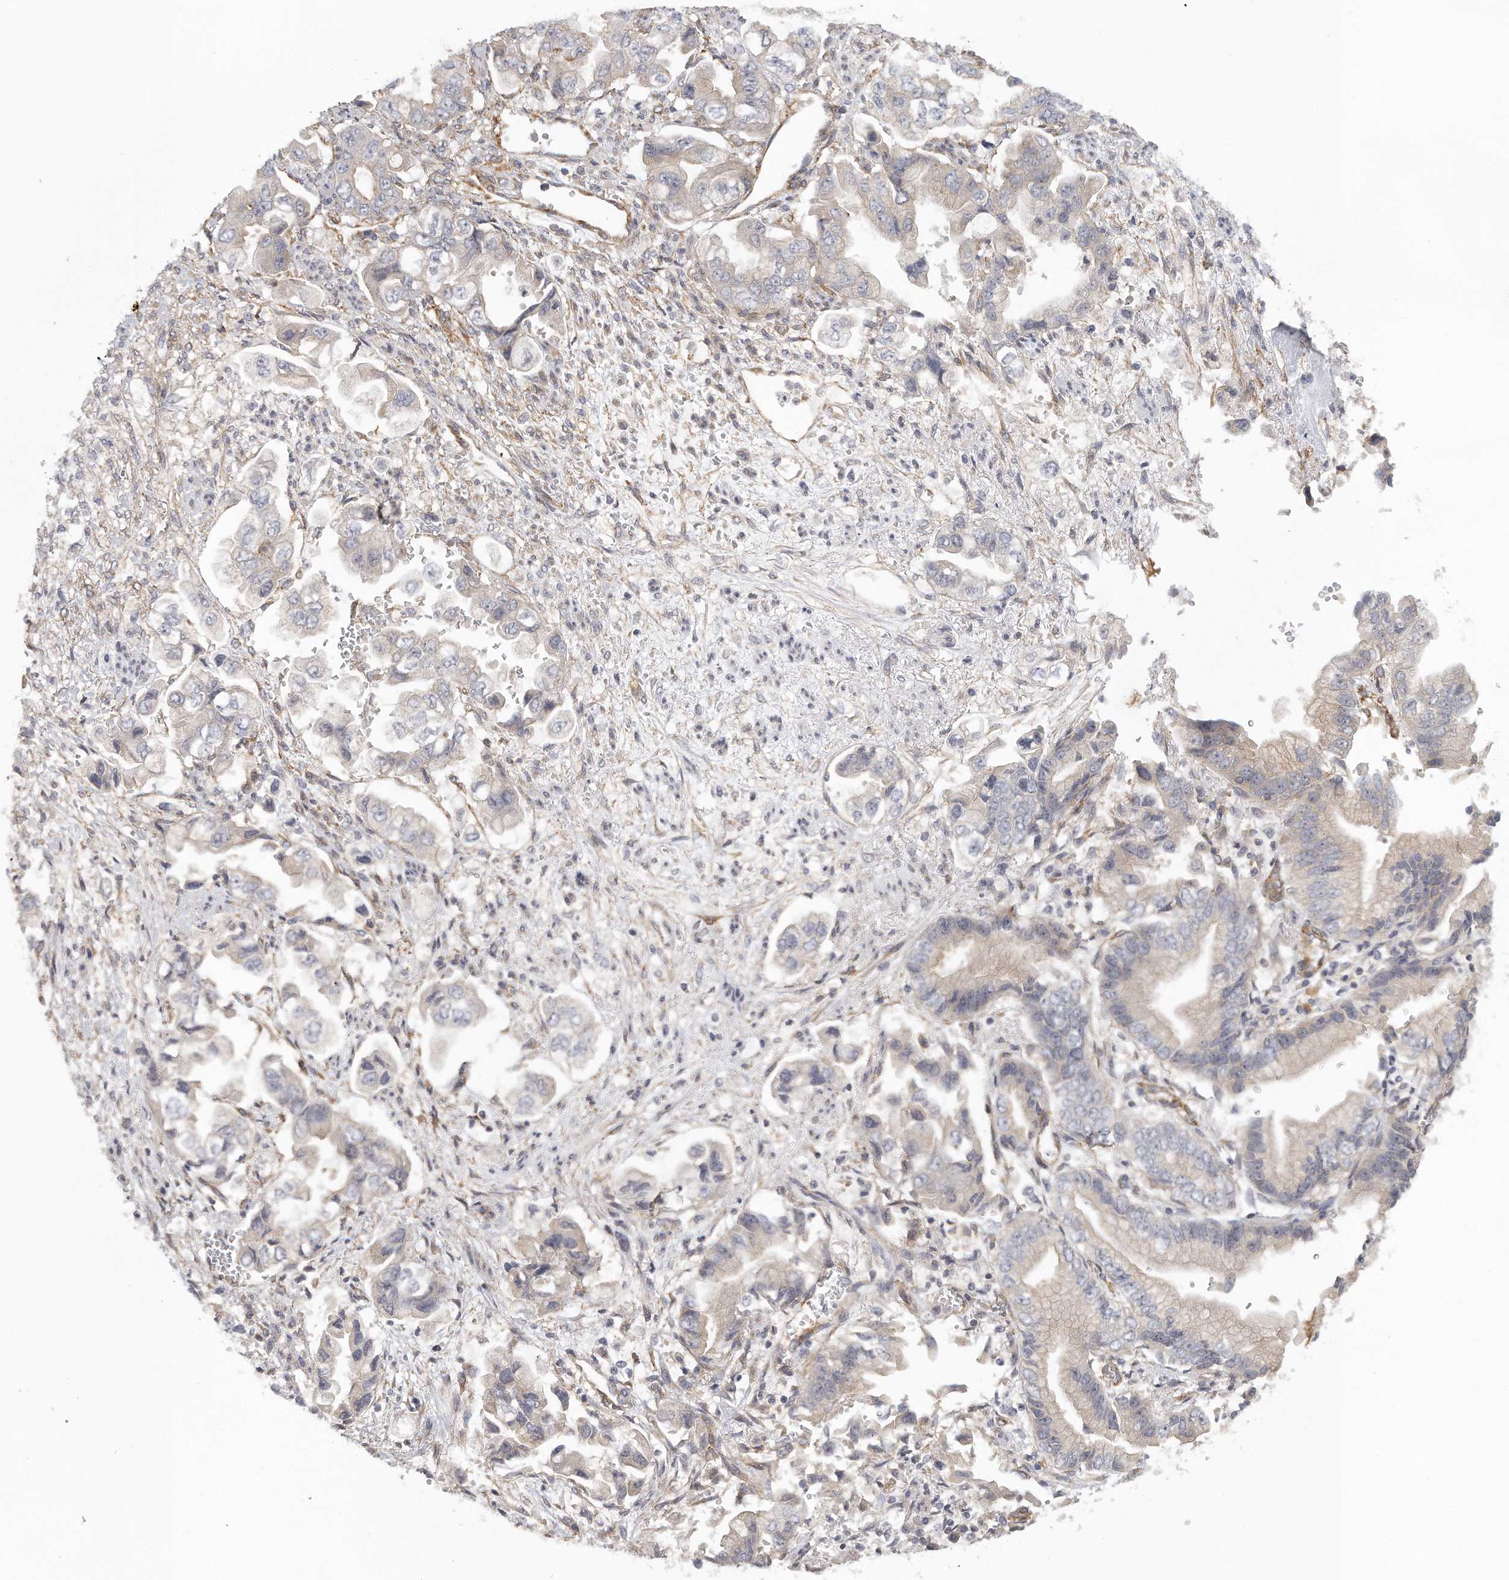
{"staining": {"intensity": "weak", "quantity": "<25%", "location": "cytoplasmic/membranous"}, "tissue": "stomach cancer", "cell_type": "Tumor cells", "image_type": "cancer", "snomed": [{"axis": "morphology", "description": "Adenocarcinoma, NOS"}, {"axis": "topography", "description": "Stomach"}], "caption": "This is a photomicrograph of IHC staining of stomach adenocarcinoma, which shows no expression in tumor cells.", "gene": "MTERF4", "patient": {"sex": "male", "age": 62}}